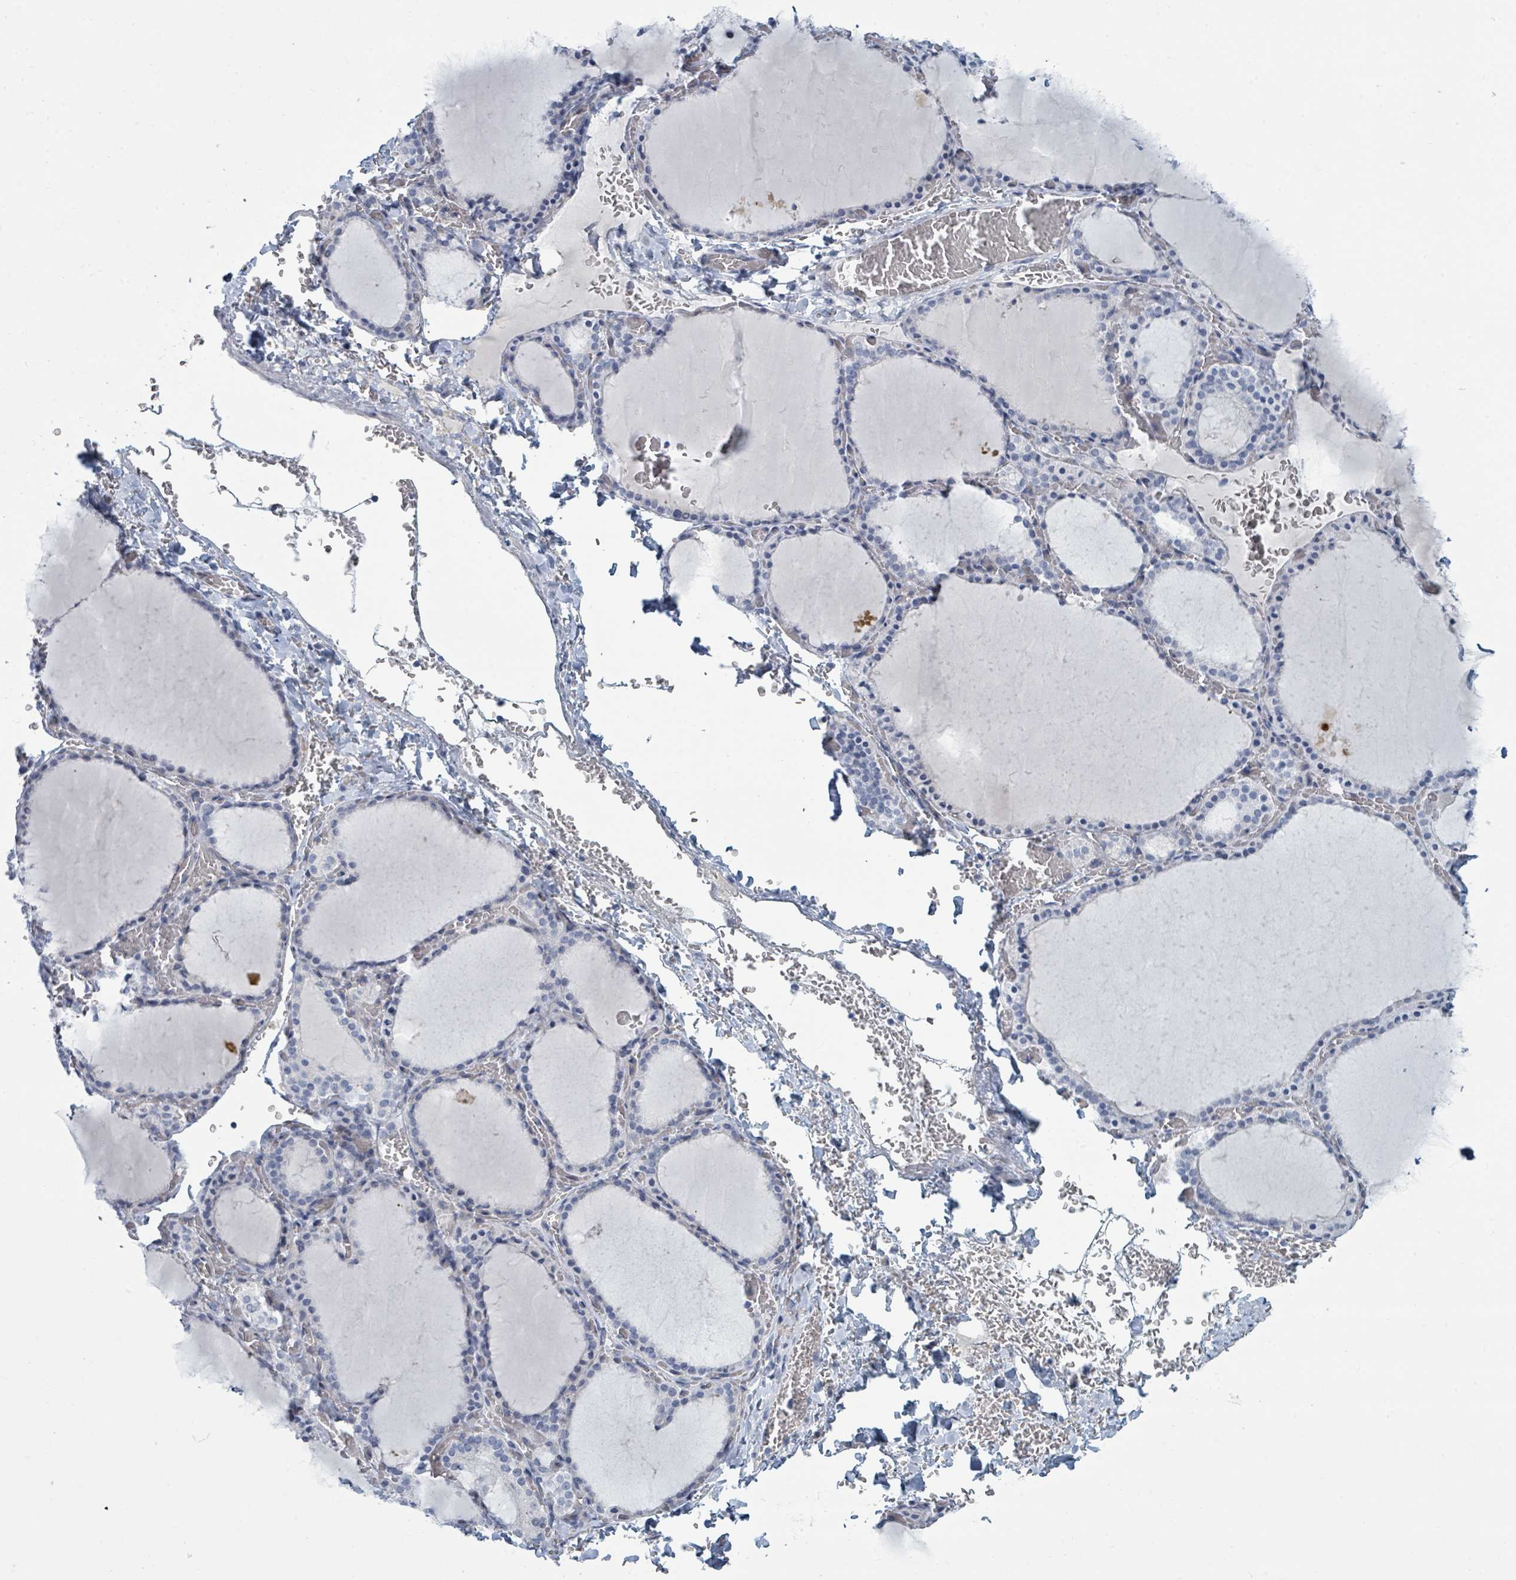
{"staining": {"intensity": "negative", "quantity": "none", "location": "none"}, "tissue": "thyroid gland", "cell_type": "Glandular cells", "image_type": "normal", "snomed": [{"axis": "morphology", "description": "Normal tissue, NOS"}, {"axis": "topography", "description": "Thyroid gland"}], "caption": "Protein analysis of unremarkable thyroid gland demonstrates no significant staining in glandular cells.", "gene": "SLC25A45", "patient": {"sex": "female", "age": 39}}